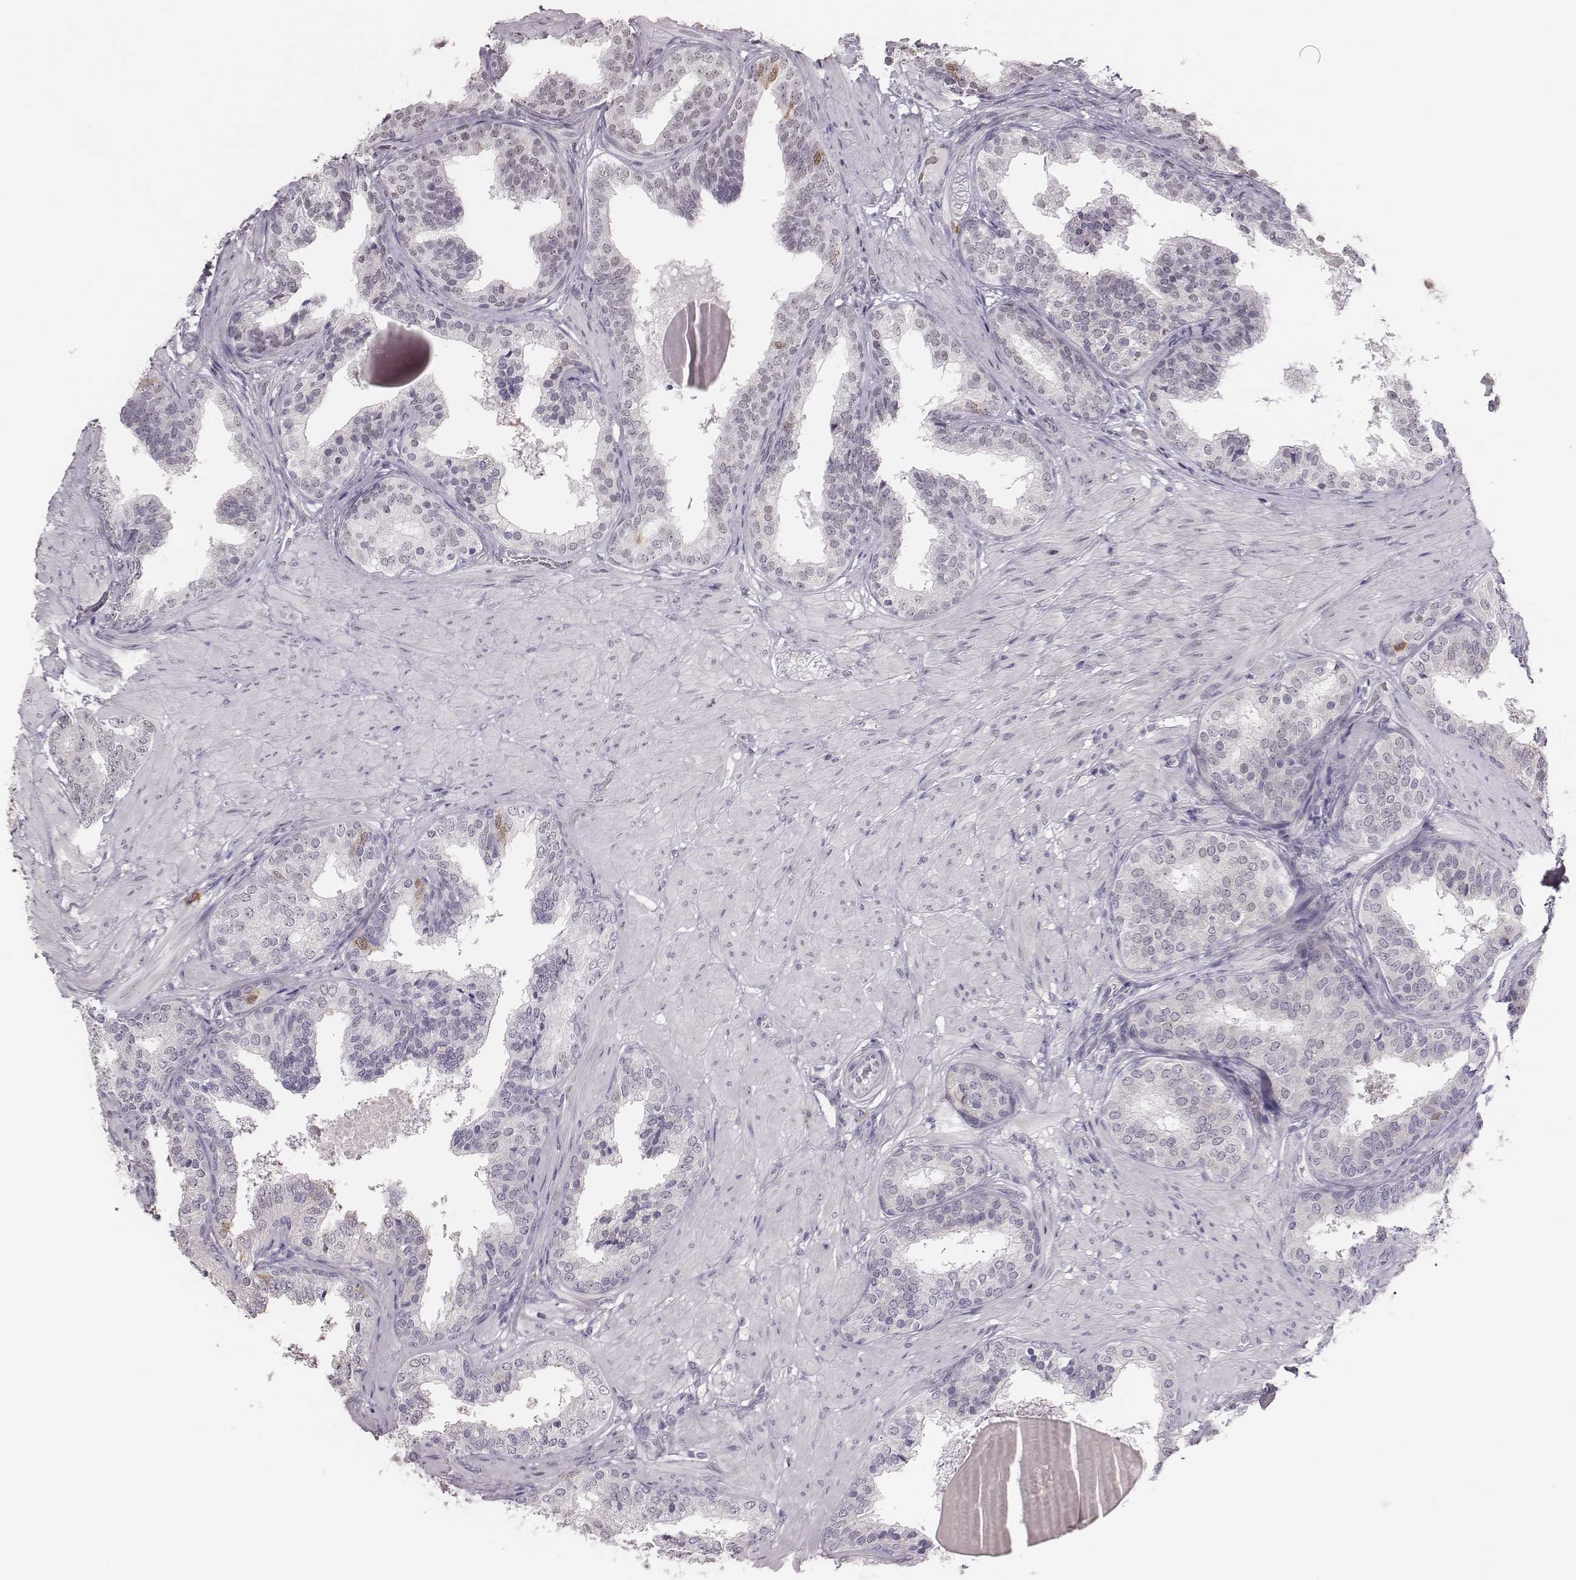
{"staining": {"intensity": "weak", "quantity": "<25%", "location": "cytoplasmic/membranous,nuclear"}, "tissue": "prostate cancer", "cell_type": "Tumor cells", "image_type": "cancer", "snomed": [{"axis": "morphology", "description": "Adenocarcinoma, Low grade"}, {"axis": "topography", "description": "Prostate"}], "caption": "Immunohistochemistry micrograph of prostate cancer (adenocarcinoma (low-grade)) stained for a protein (brown), which demonstrates no expression in tumor cells.", "gene": "PBK", "patient": {"sex": "male", "age": 60}}